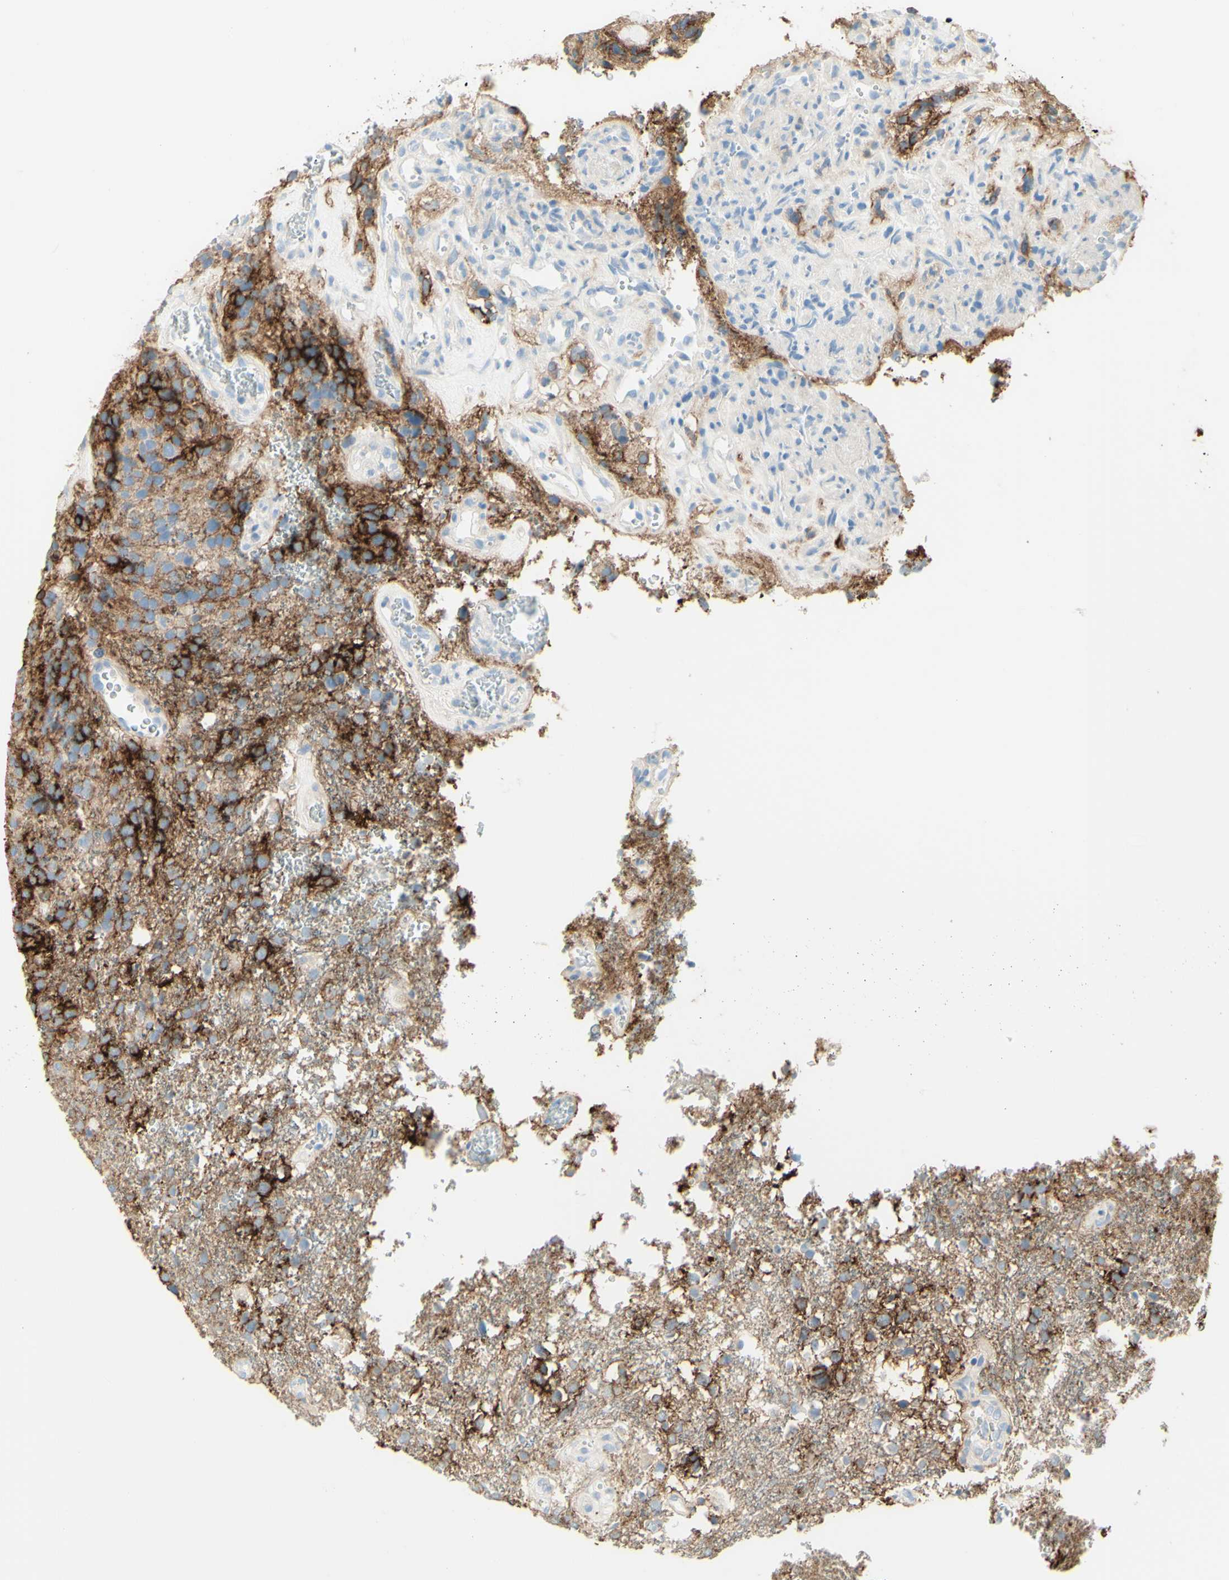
{"staining": {"intensity": "strong", "quantity": "<25%", "location": "cytoplasmic/membranous"}, "tissue": "glioma", "cell_type": "Tumor cells", "image_type": "cancer", "snomed": [{"axis": "morphology", "description": "Glioma, malignant, High grade"}, {"axis": "topography", "description": "Brain"}], "caption": "Protein staining displays strong cytoplasmic/membranous positivity in approximately <25% of tumor cells in glioma. Immunohistochemistry (ihc) stains the protein of interest in brown and the nuclei are stained blue.", "gene": "ALCAM", "patient": {"sex": "female", "age": 58}}